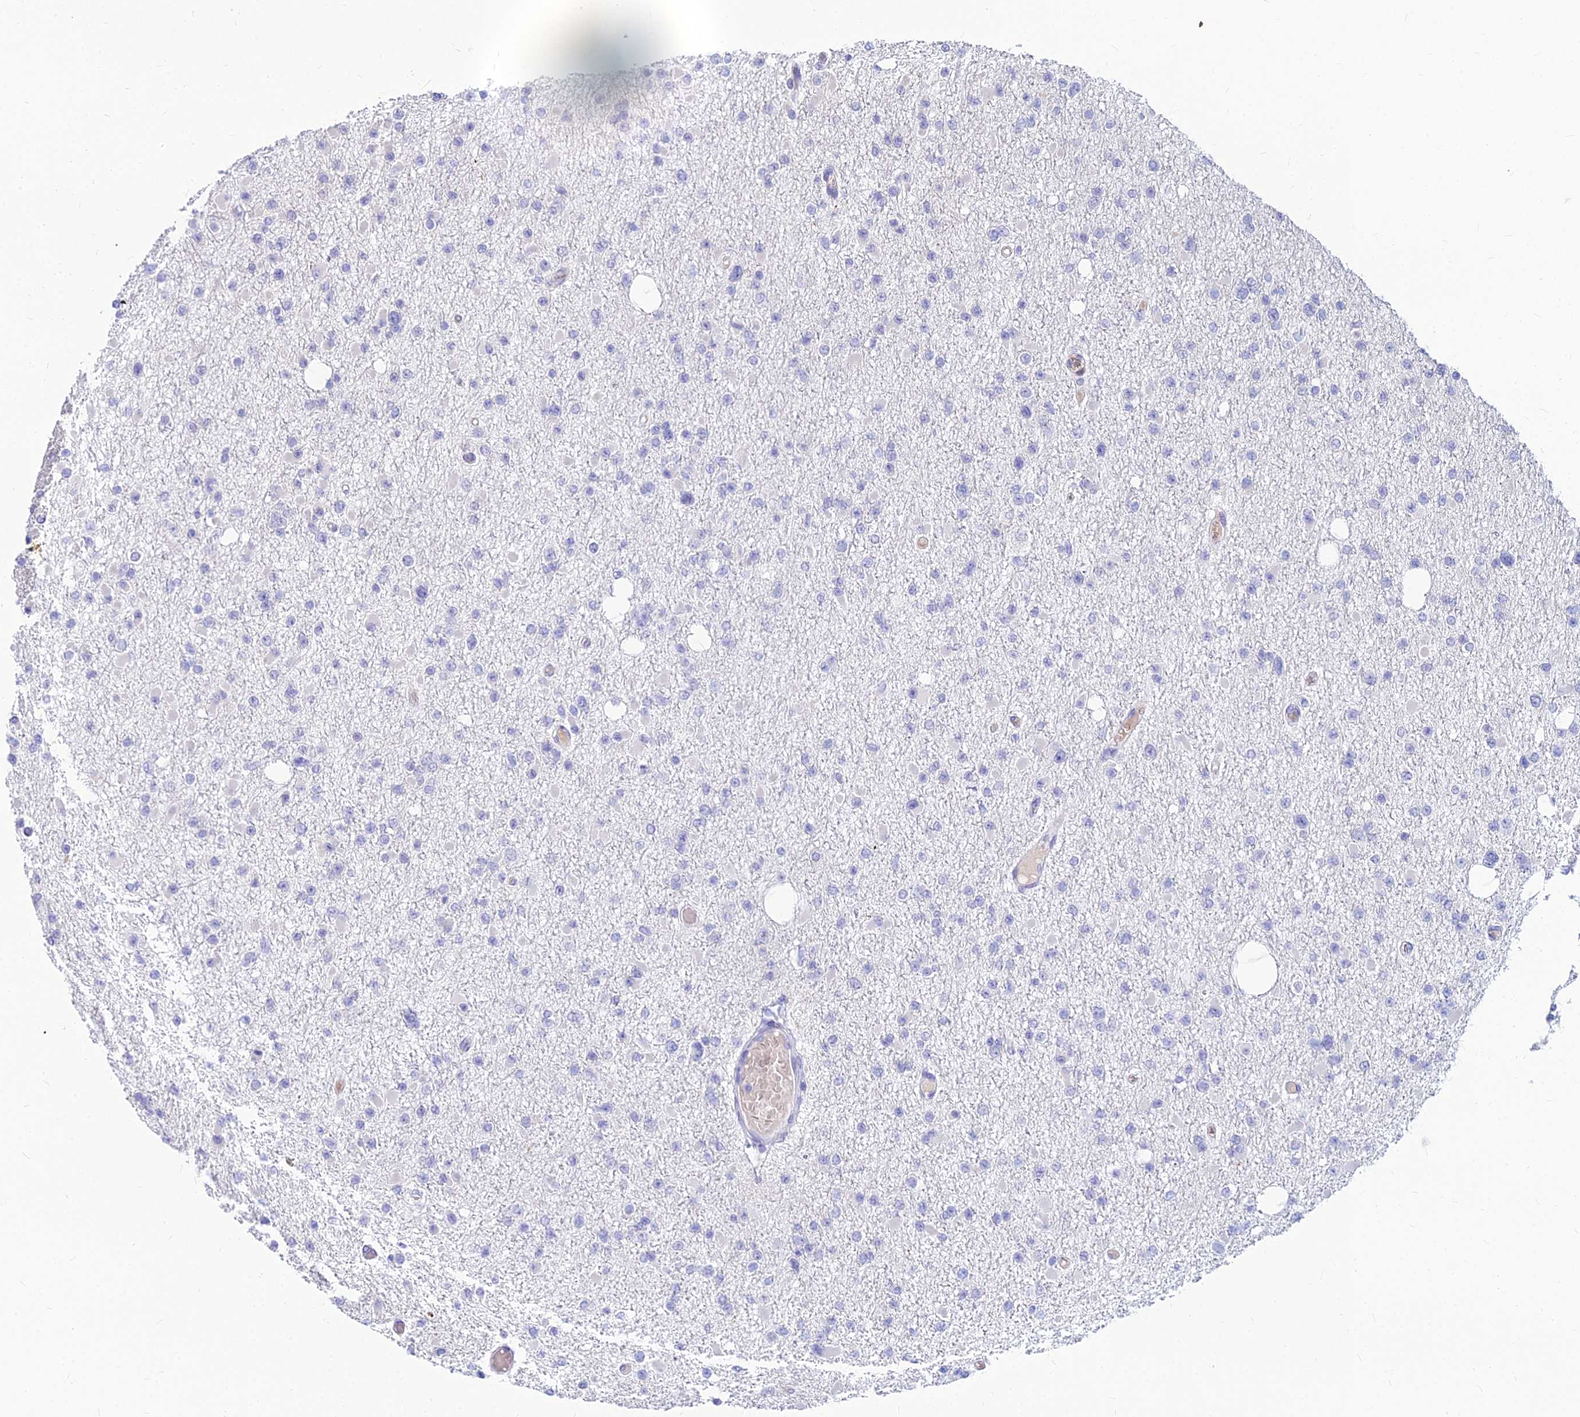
{"staining": {"intensity": "negative", "quantity": "none", "location": "none"}, "tissue": "glioma", "cell_type": "Tumor cells", "image_type": "cancer", "snomed": [{"axis": "morphology", "description": "Glioma, malignant, Low grade"}, {"axis": "topography", "description": "Brain"}], "caption": "Tumor cells show no significant protein staining in malignant glioma (low-grade).", "gene": "GOLGA6D", "patient": {"sex": "female", "age": 22}}